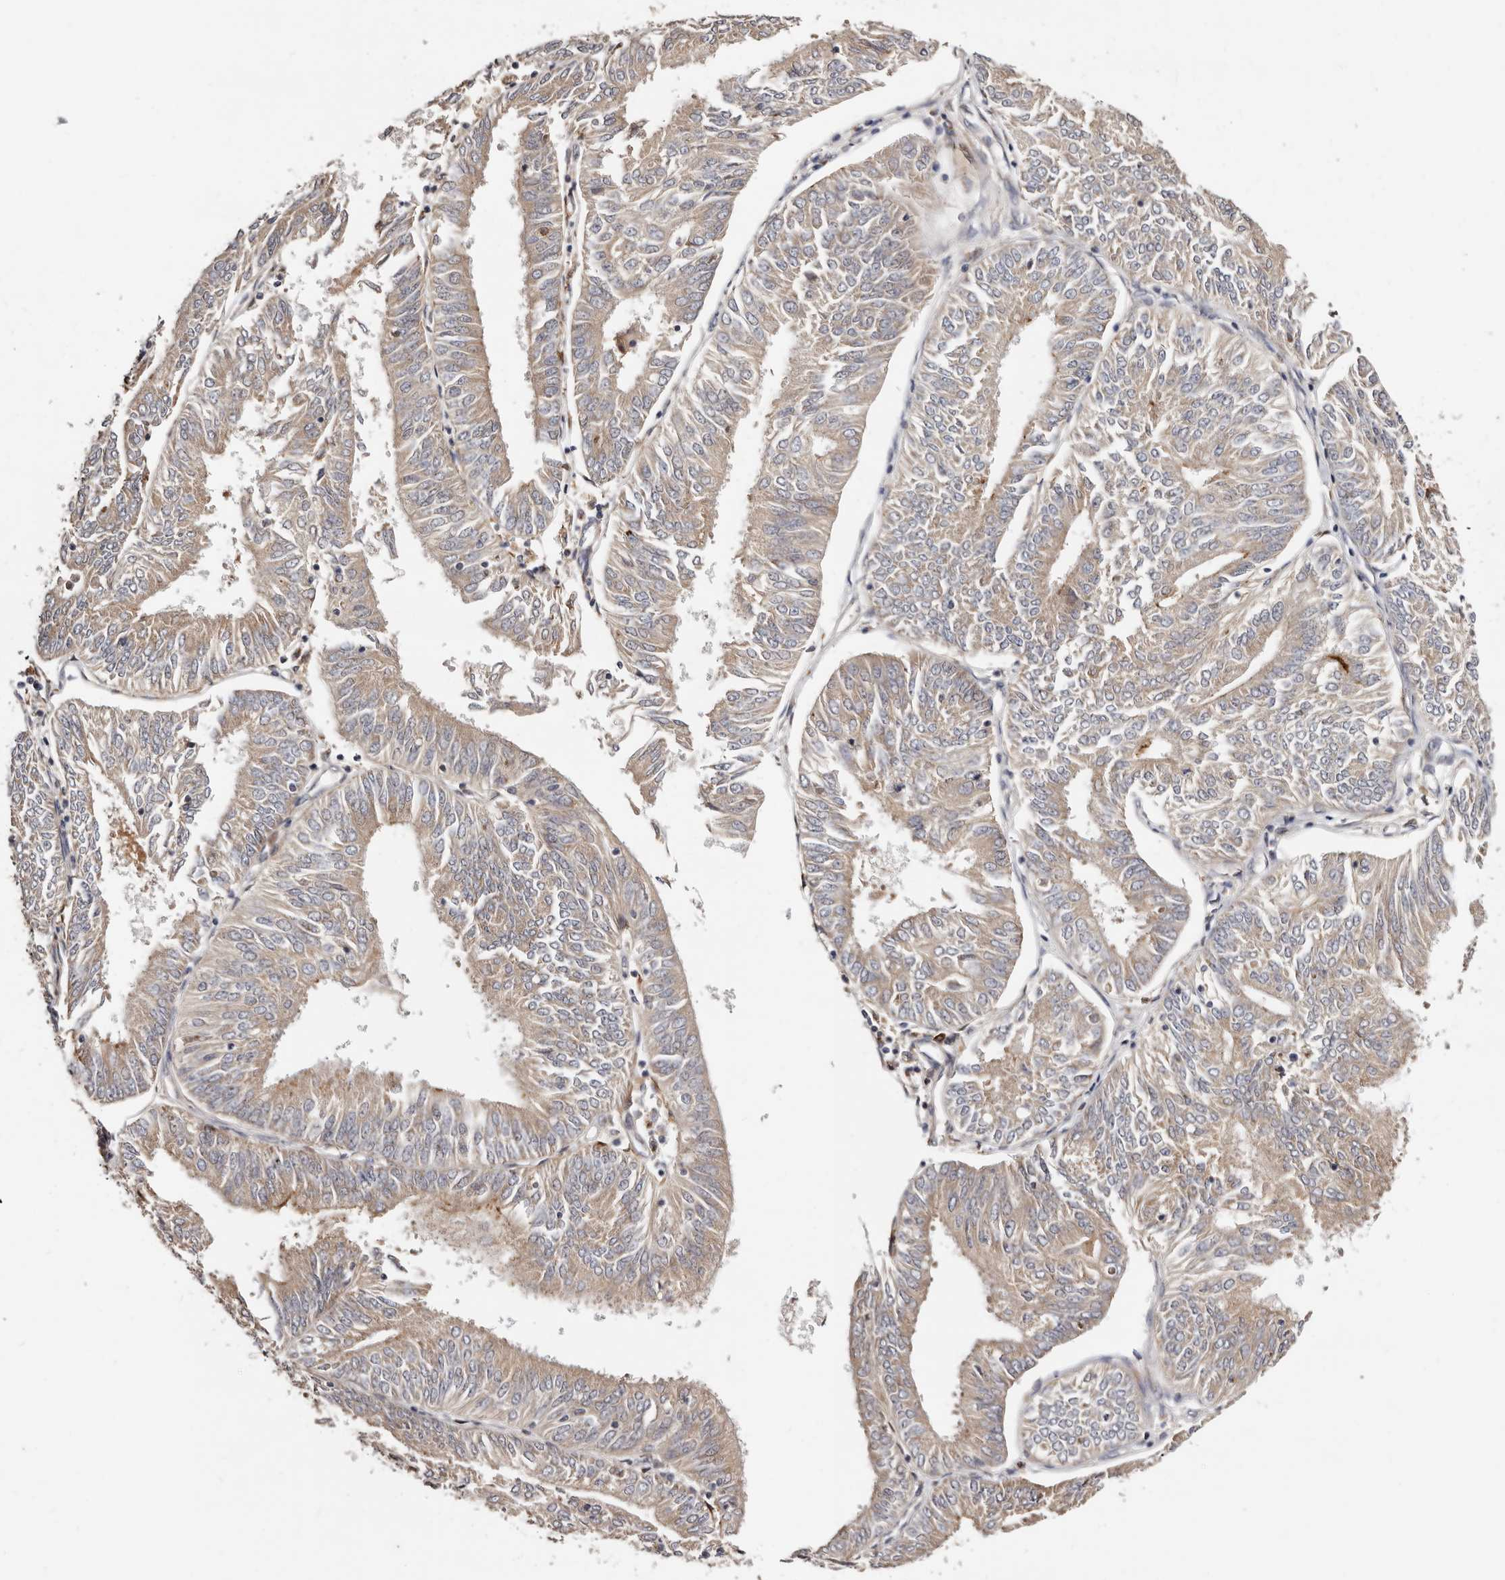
{"staining": {"intensity": "weak", "quantity": ">75%", "location": "cytoplasmic/membranous"}, "tissue": "endometrial cancer", "cell_type": "Tumor cells", "image_type": "cancer", "snomed": [{"axis": "morphology", "description": "Adenocarcinoma, NOS"}, {"axis": "topography", "description": "Endometrium"}], "caption": "Immunohistochemical staining of human adenocarcinoma (endometrial) demonstrates low levels of weak cytoplasmic/membranous protein expression in approximately >75% of tumor cells. The protein of interest is shown in brown color, while the nuclei are stained blue.", "gene": "DACT2", "patient": {"sex": "female", "age": 58}}